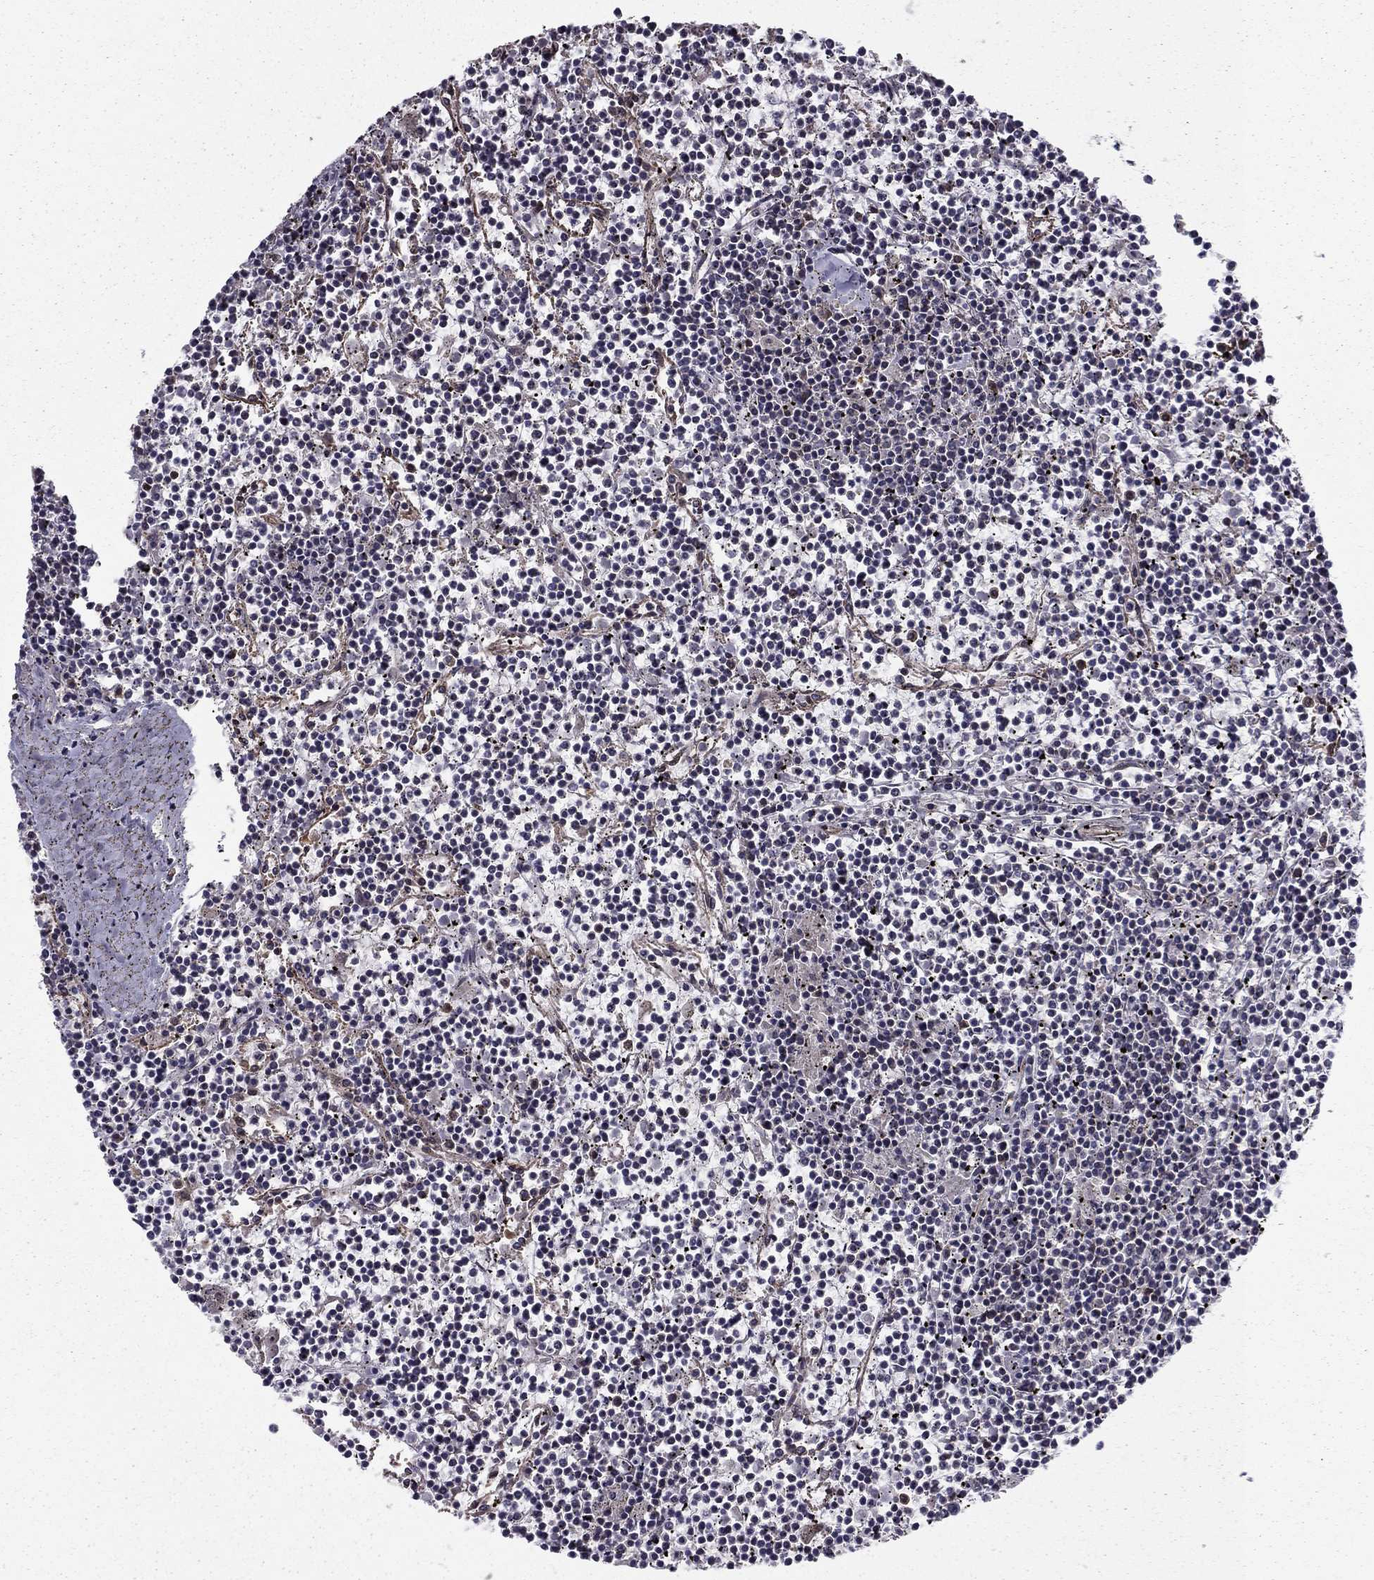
{"staining": {"intensity": "negative", "quantity": "none", "location": "none"}, "tissue": "lymphoma", "cell_type": "Tumor cells", "image_type": "cancer", "snomed": [{"axis": "morphology", "description": "Malignant lymphoma, non-Hodgkin's type, Low grade"}, {"axis": "topography", "description": "Spleen"}], "caption": "A high-resolution photomicrograph shows immunohistochemistry (IHC) staining of malignant lymphoma, non-Hodgkin's type (low-grade), which demonstrates no significant staining in tumor cells.", "gene": "SHMT1", "patient": {"sex": "female", "age": 19}}